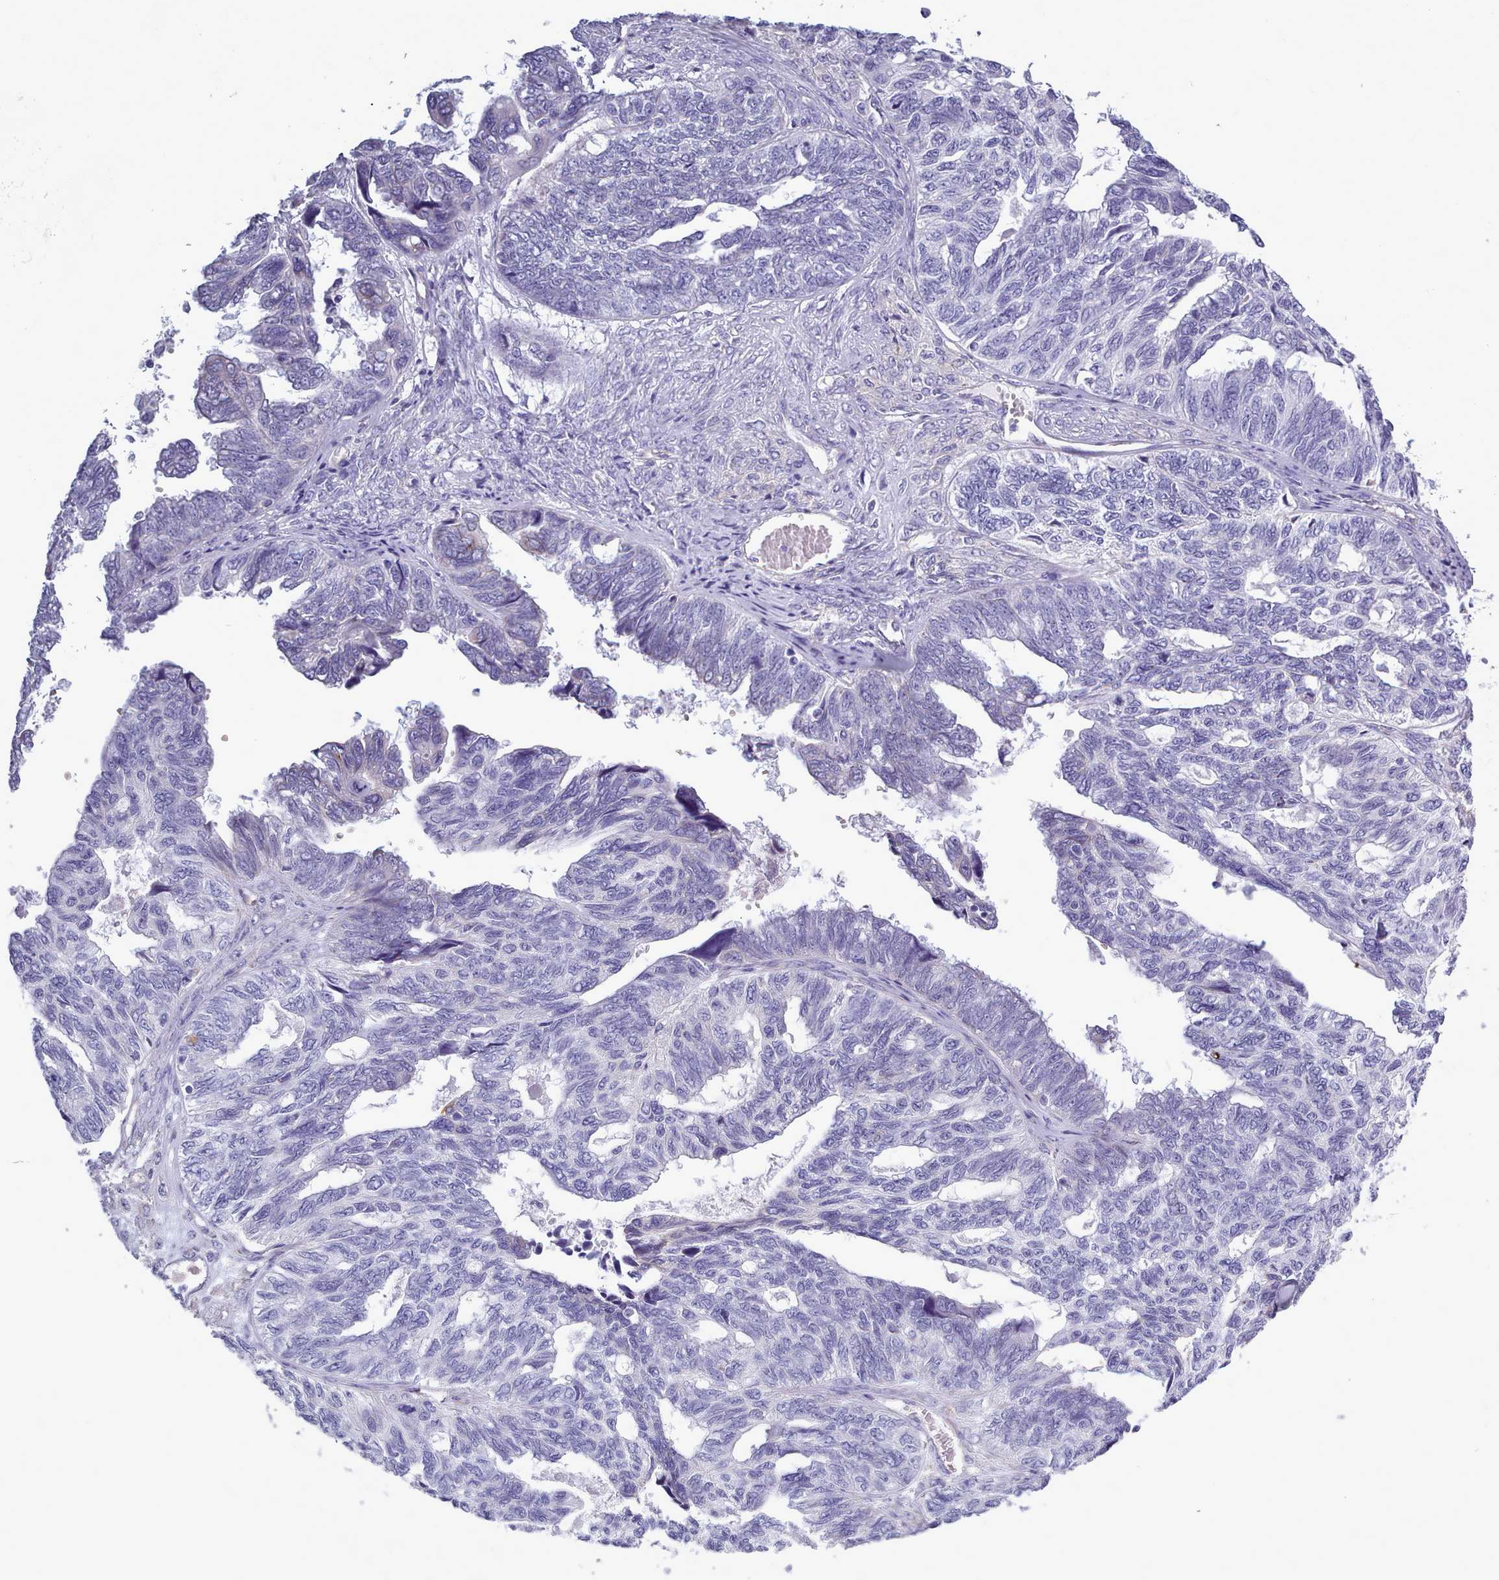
{"staining": {"intensity": "negative", "quantity": "none", "location": "none"}, "tissue": "ovarian cancer", "cell_type": "Tumor cells", "image_type": "cancer", "snomed": [{"axis": "morphology", "description": "Cystadenocarcinoma, serous, NOS"}, {"axis": "topography", "description": "Ovary"}], "caption": "Protein analysis of ovarian cancer reveals no significant expression in tumor cells.", "gene": "XKR8", "patient": {"sex": "female", "age": 79}}